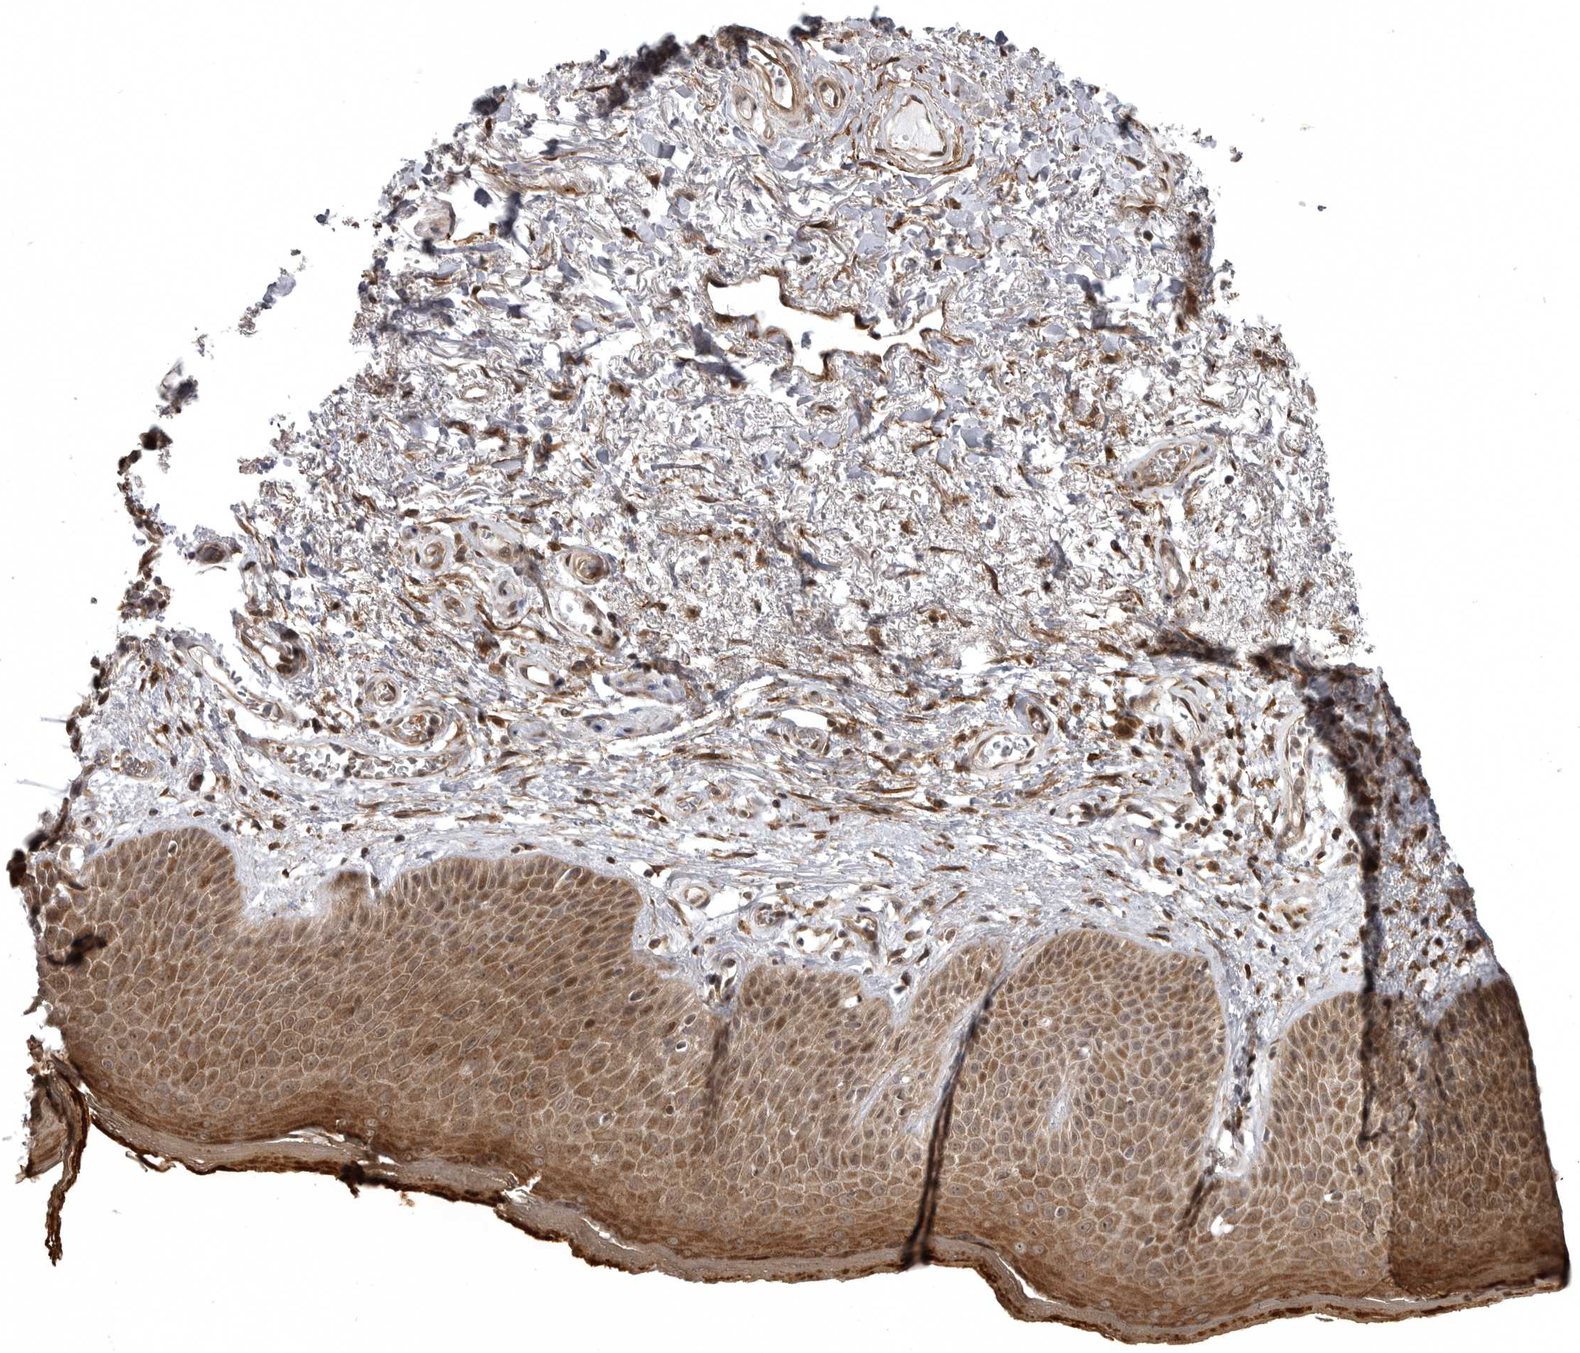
{"staining": {"intensity": "strong", "quantity": ">75%", "location": "cytoplasmic/membranous,nuclear"}, "tissue": "skin", "cell_type": "Epidermal cells", "image_type": "normal", "snomed": [{"axis": "morphology", "description": "Normal tissue, NOS"}, {"axis": "topography", "description": "Anal"}], "caption": "Immunohistochemistry (IHC) photomicrograph of benign human skin stained for a protein (brown), which exhibits high levels of strong cytoplasmic/membranous,nuclear expression in approximately >75% of epidermal cells.", "gene": "SNX16", "patient": {"sex": "male", "age": 74}}